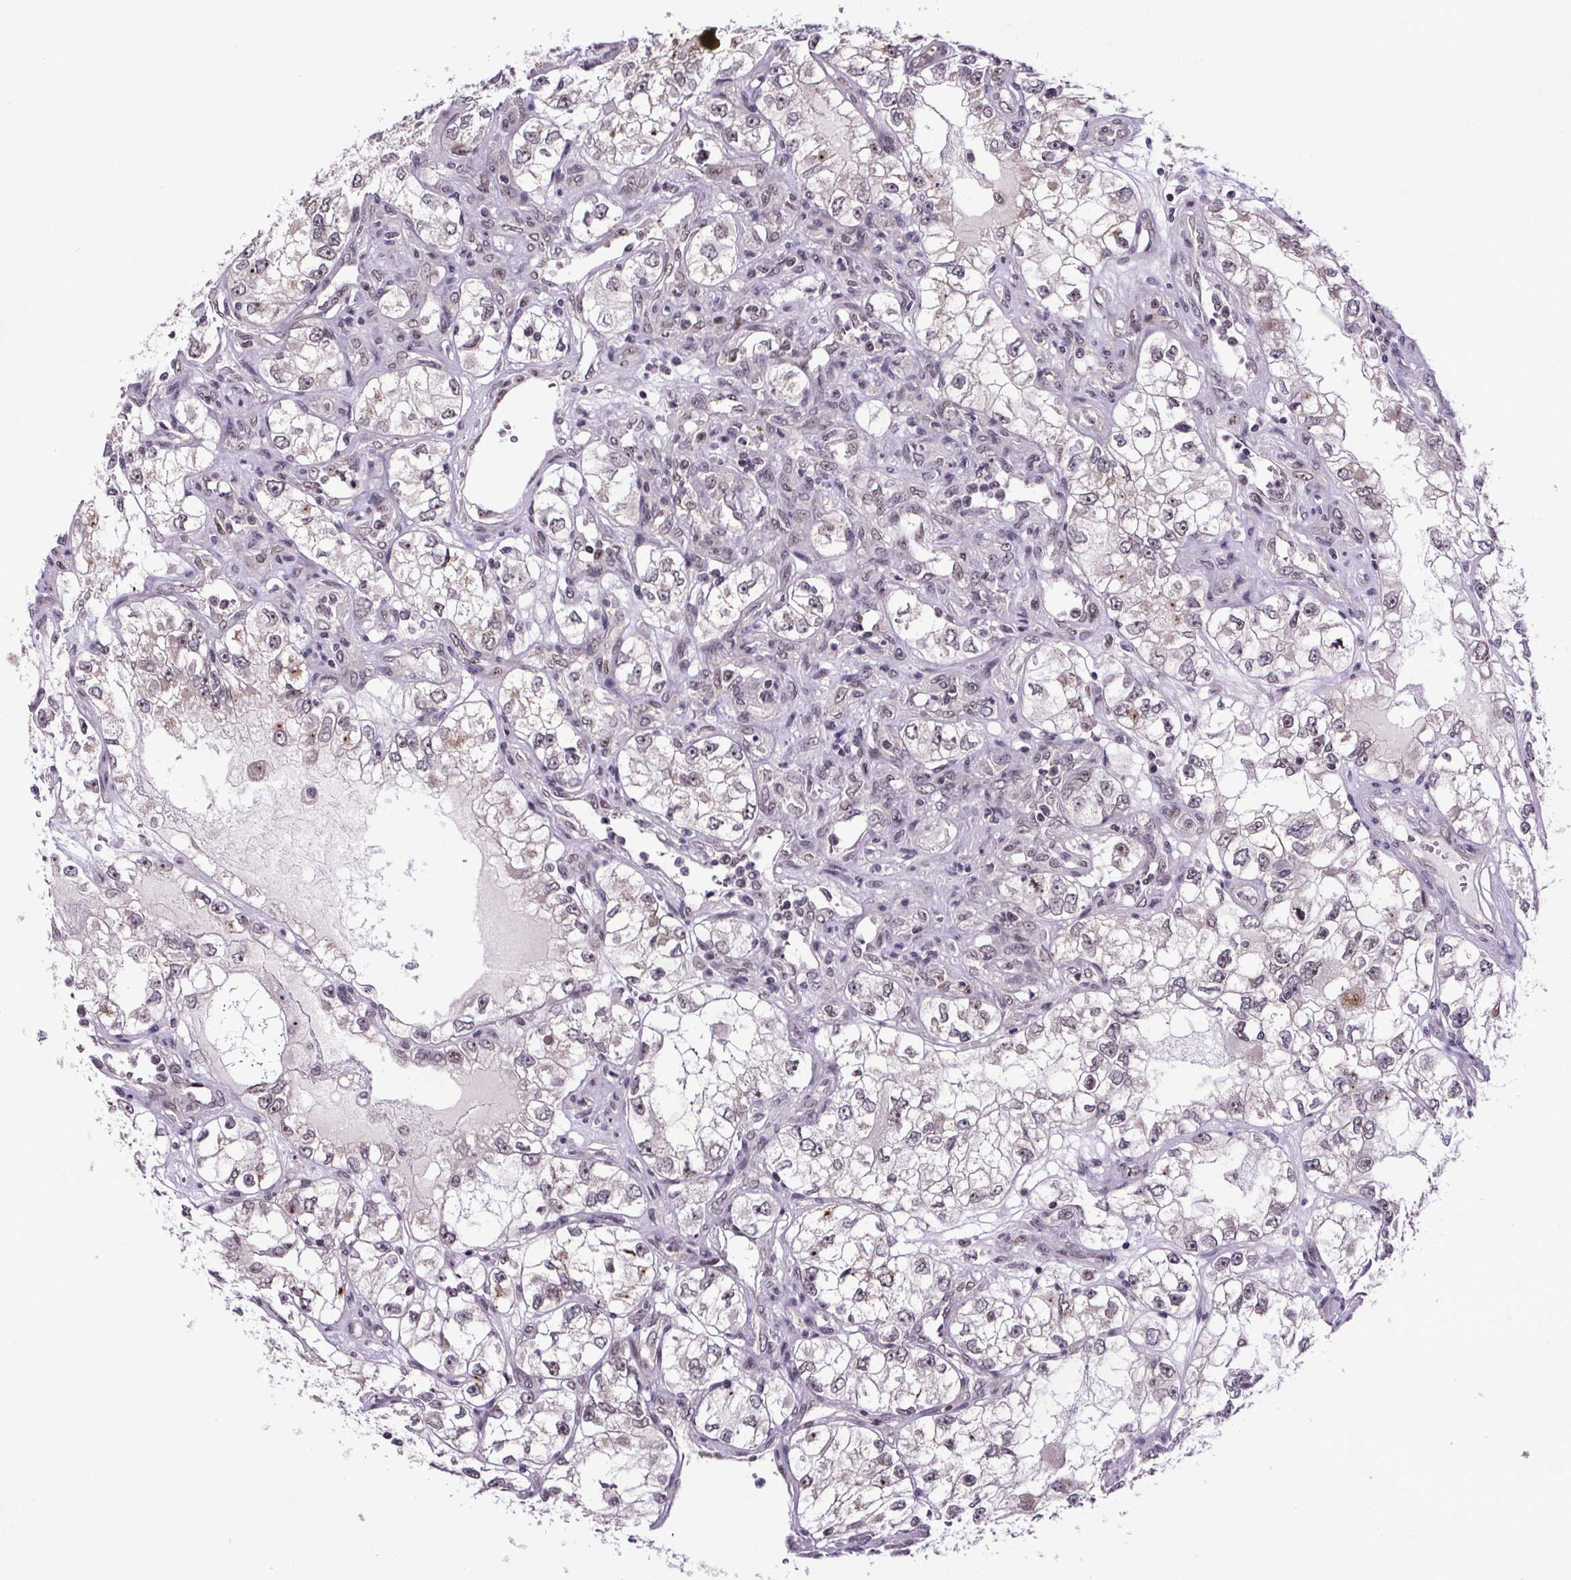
{"staining": {"intensity": "weak", "quantity": "<25%", "location": "nuclear"}, "tissue": "renal cancer", "cell_type": "Tumor cells", "image_type": "cancer", "snomed": [{"axis": "morphology", "description": "Adenocarcinoma, NOS"}, {"axis": "topography", "description": "Kidney"}], "caption": "Immunohistochemical staining of human renal adenocarcinoma exhibits no significant staining in tumor cells.", "gene": "ATMIN", "patient": {"sex": "female", "age": 59}}